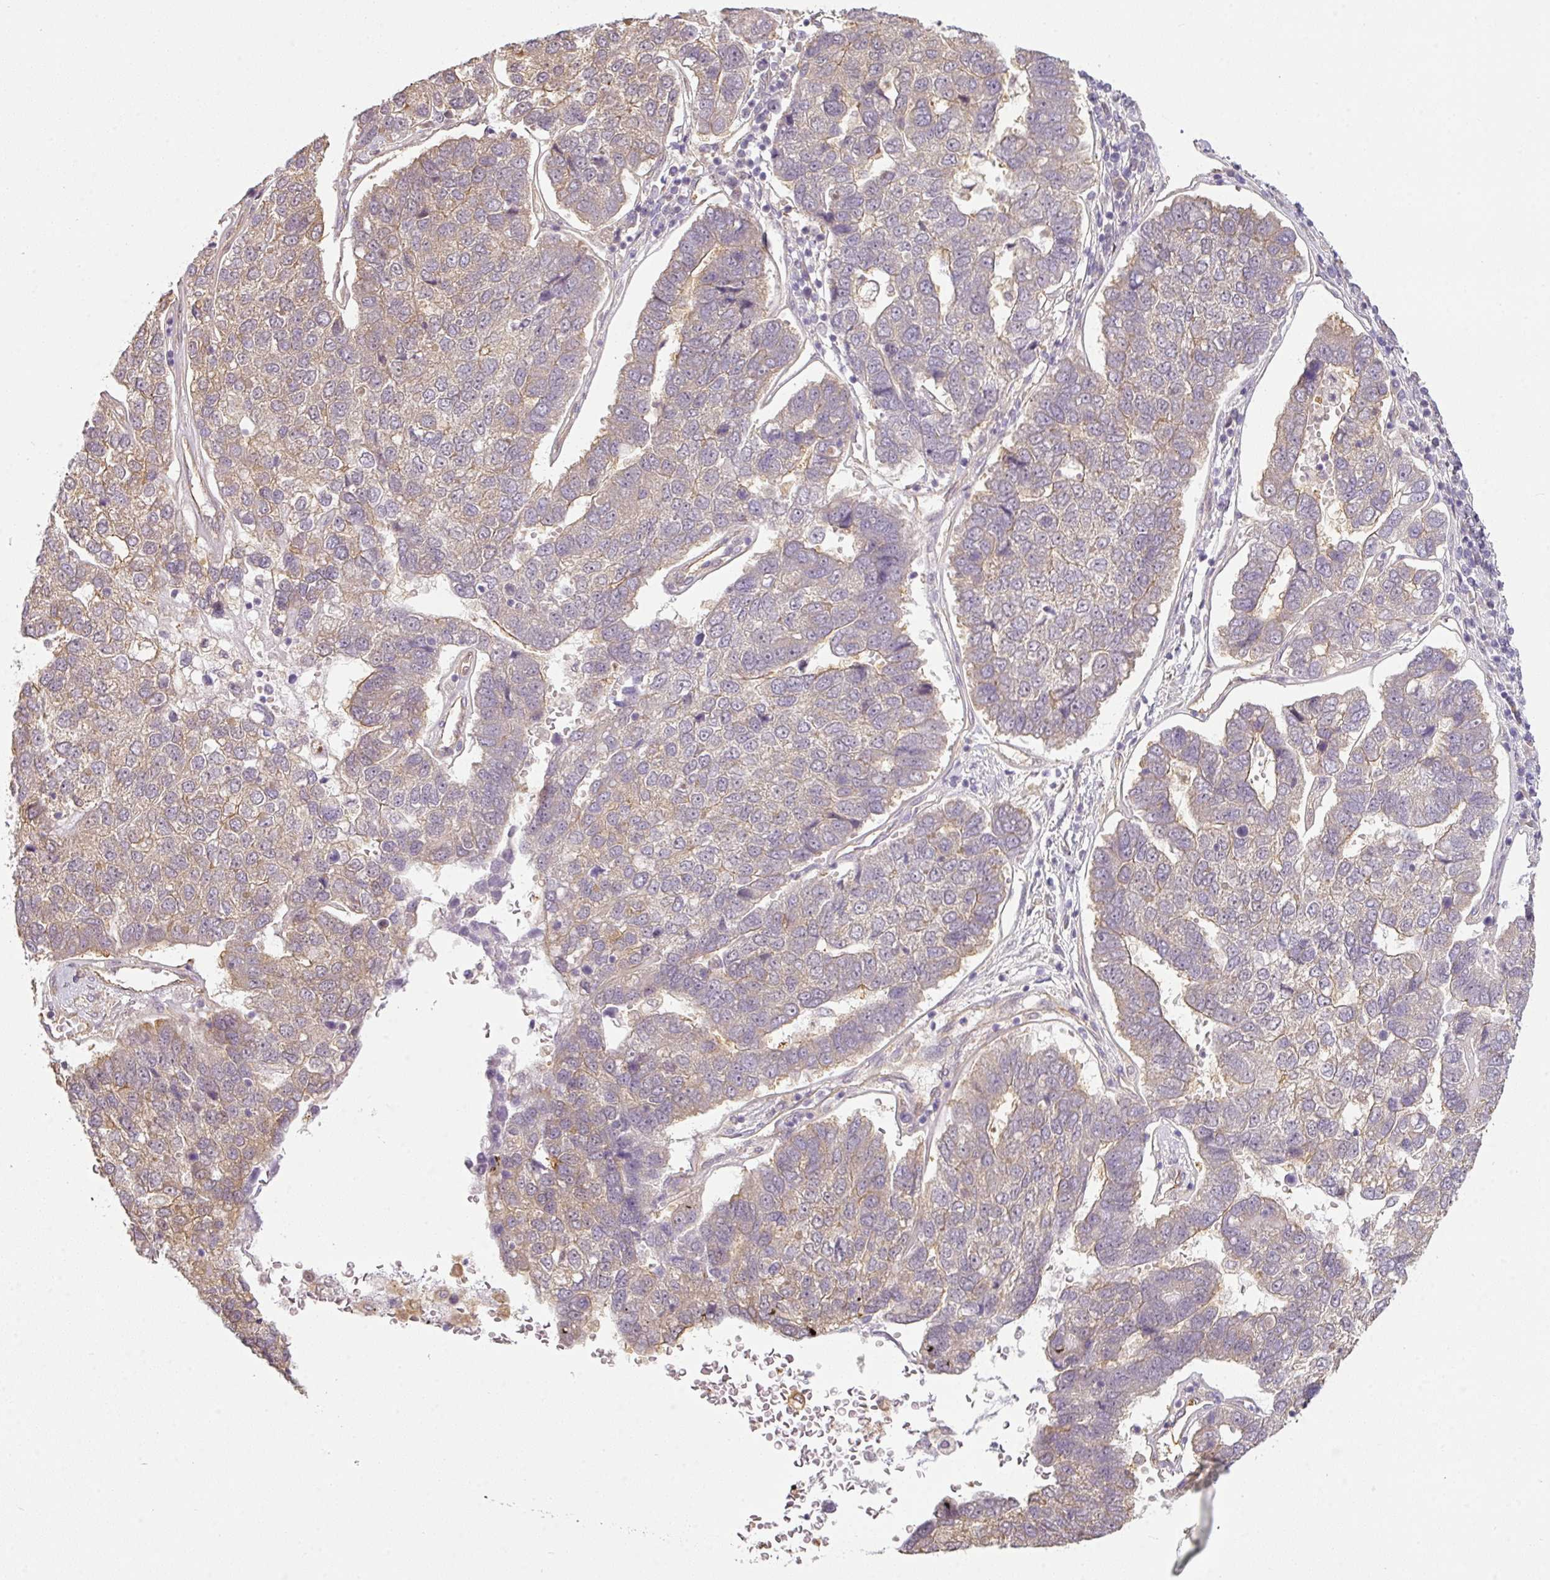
{"staining": {"intensity": "negative", "quantity": "none", "location": "none"}, "tissue": "pancreatic cancer", "cell_type": "Tumor cells", "image_type": "cancer", "snomed": [{"axis": "morphology", "description": "Adenocarcinoma, NOS"}, {"axis": "topography", "description": "Pancreas"}], "caption": "Pancreatic cancer stained for a protein using IHC exhibits no staining tumor cells.", "gene": "ANKRD18A", "patient": {"sex": "female", "age": 61}}